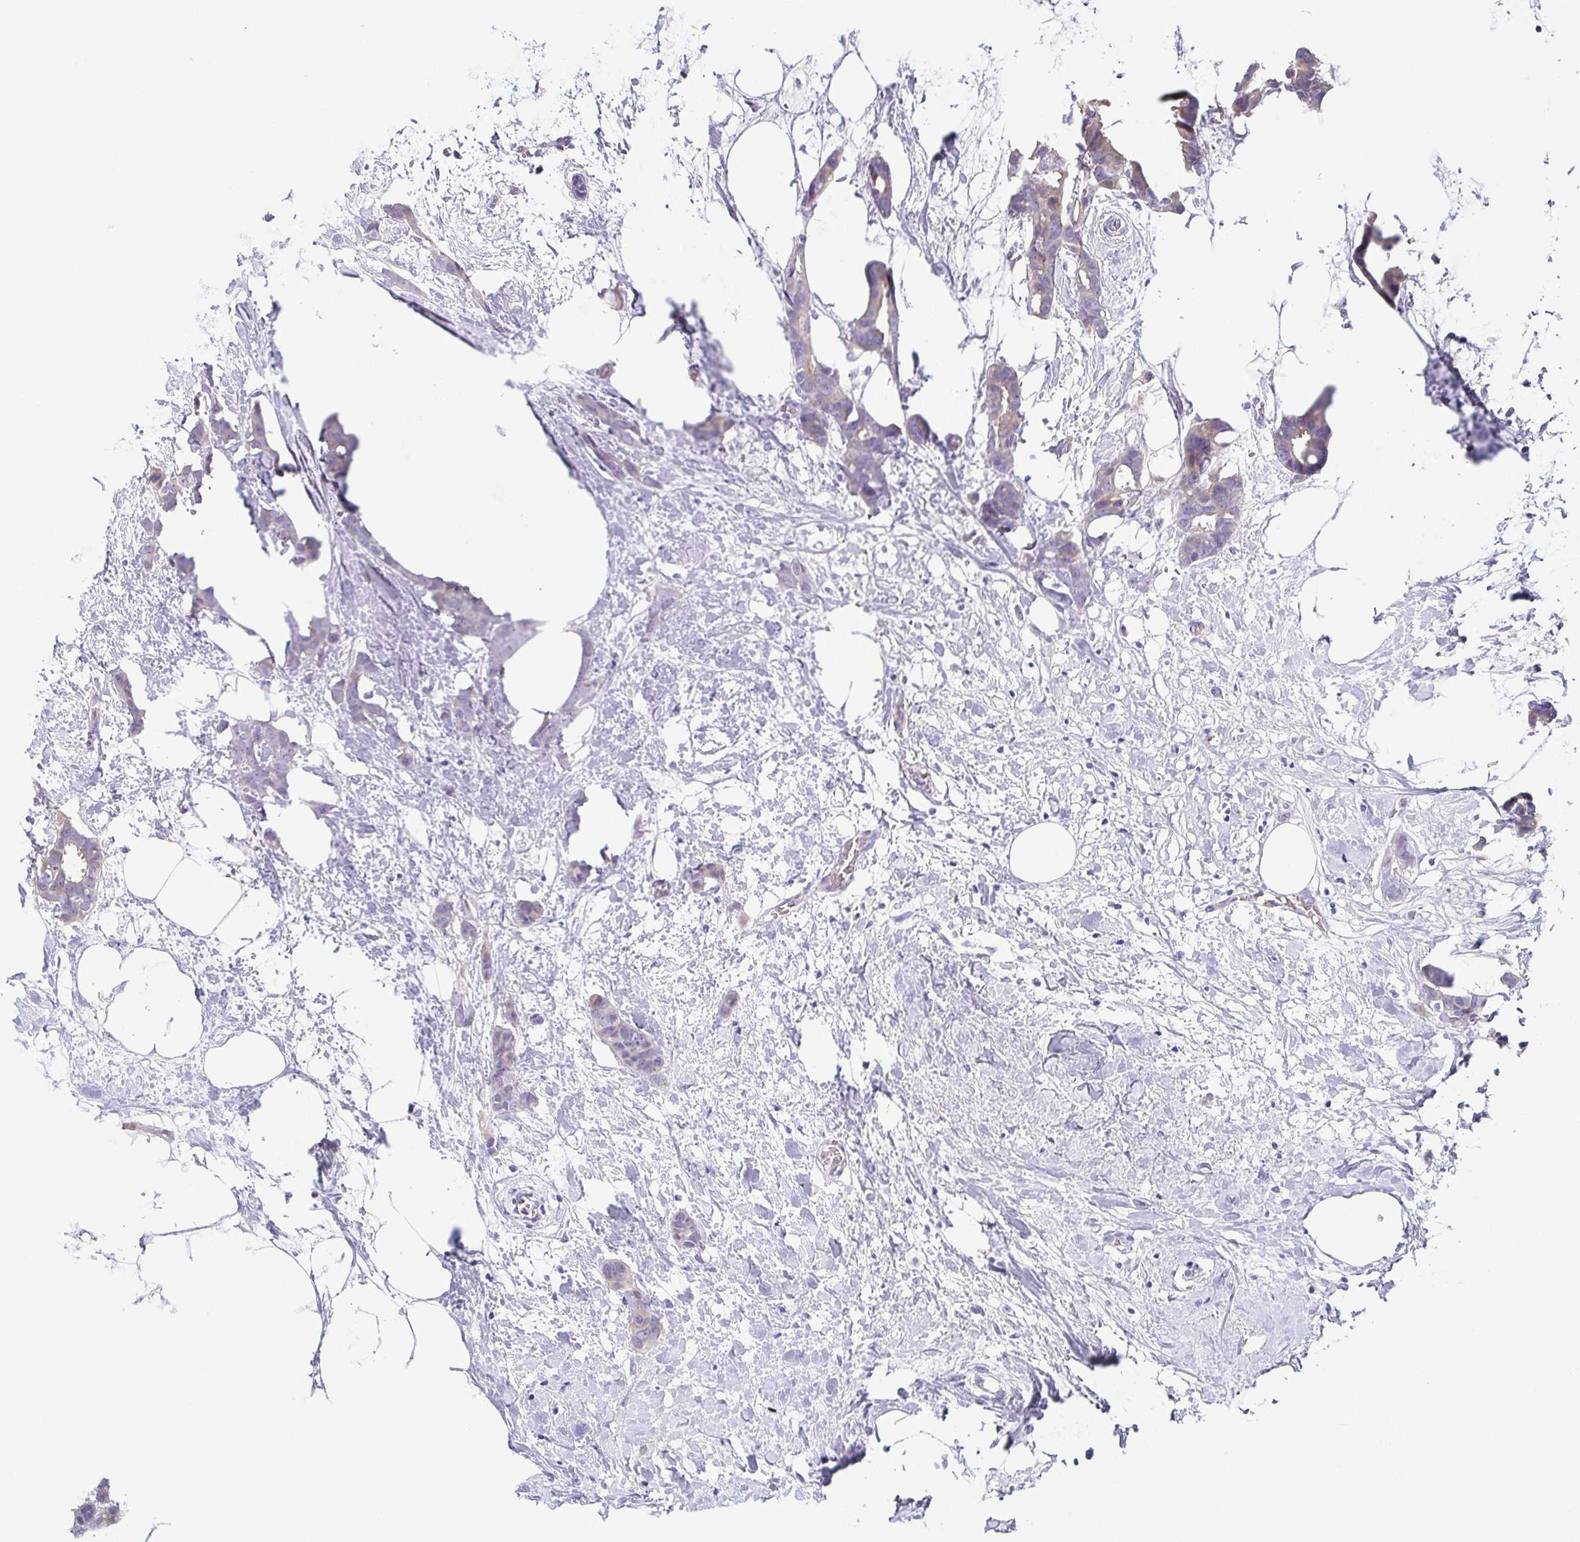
{"staining": {"intensity": "weak", "quantity": "<25%", "location": "cytoplasmic/membranous"}, "tissue": "breast cancer", "cell_type": "Tumor cells", "image_type": "cancer", "snomed": [{"axis": "morphology", "description": "Duct carcinoma"}, {"axis": "topography", "description": "Breast"}], "caption": "The immunohistochemistry image has no significant expression in tumor cells of invasive ductal carcinoma (breast) tissue.", "gene": "FAM162B", "patient": {"sex": "female", "age": 62}}